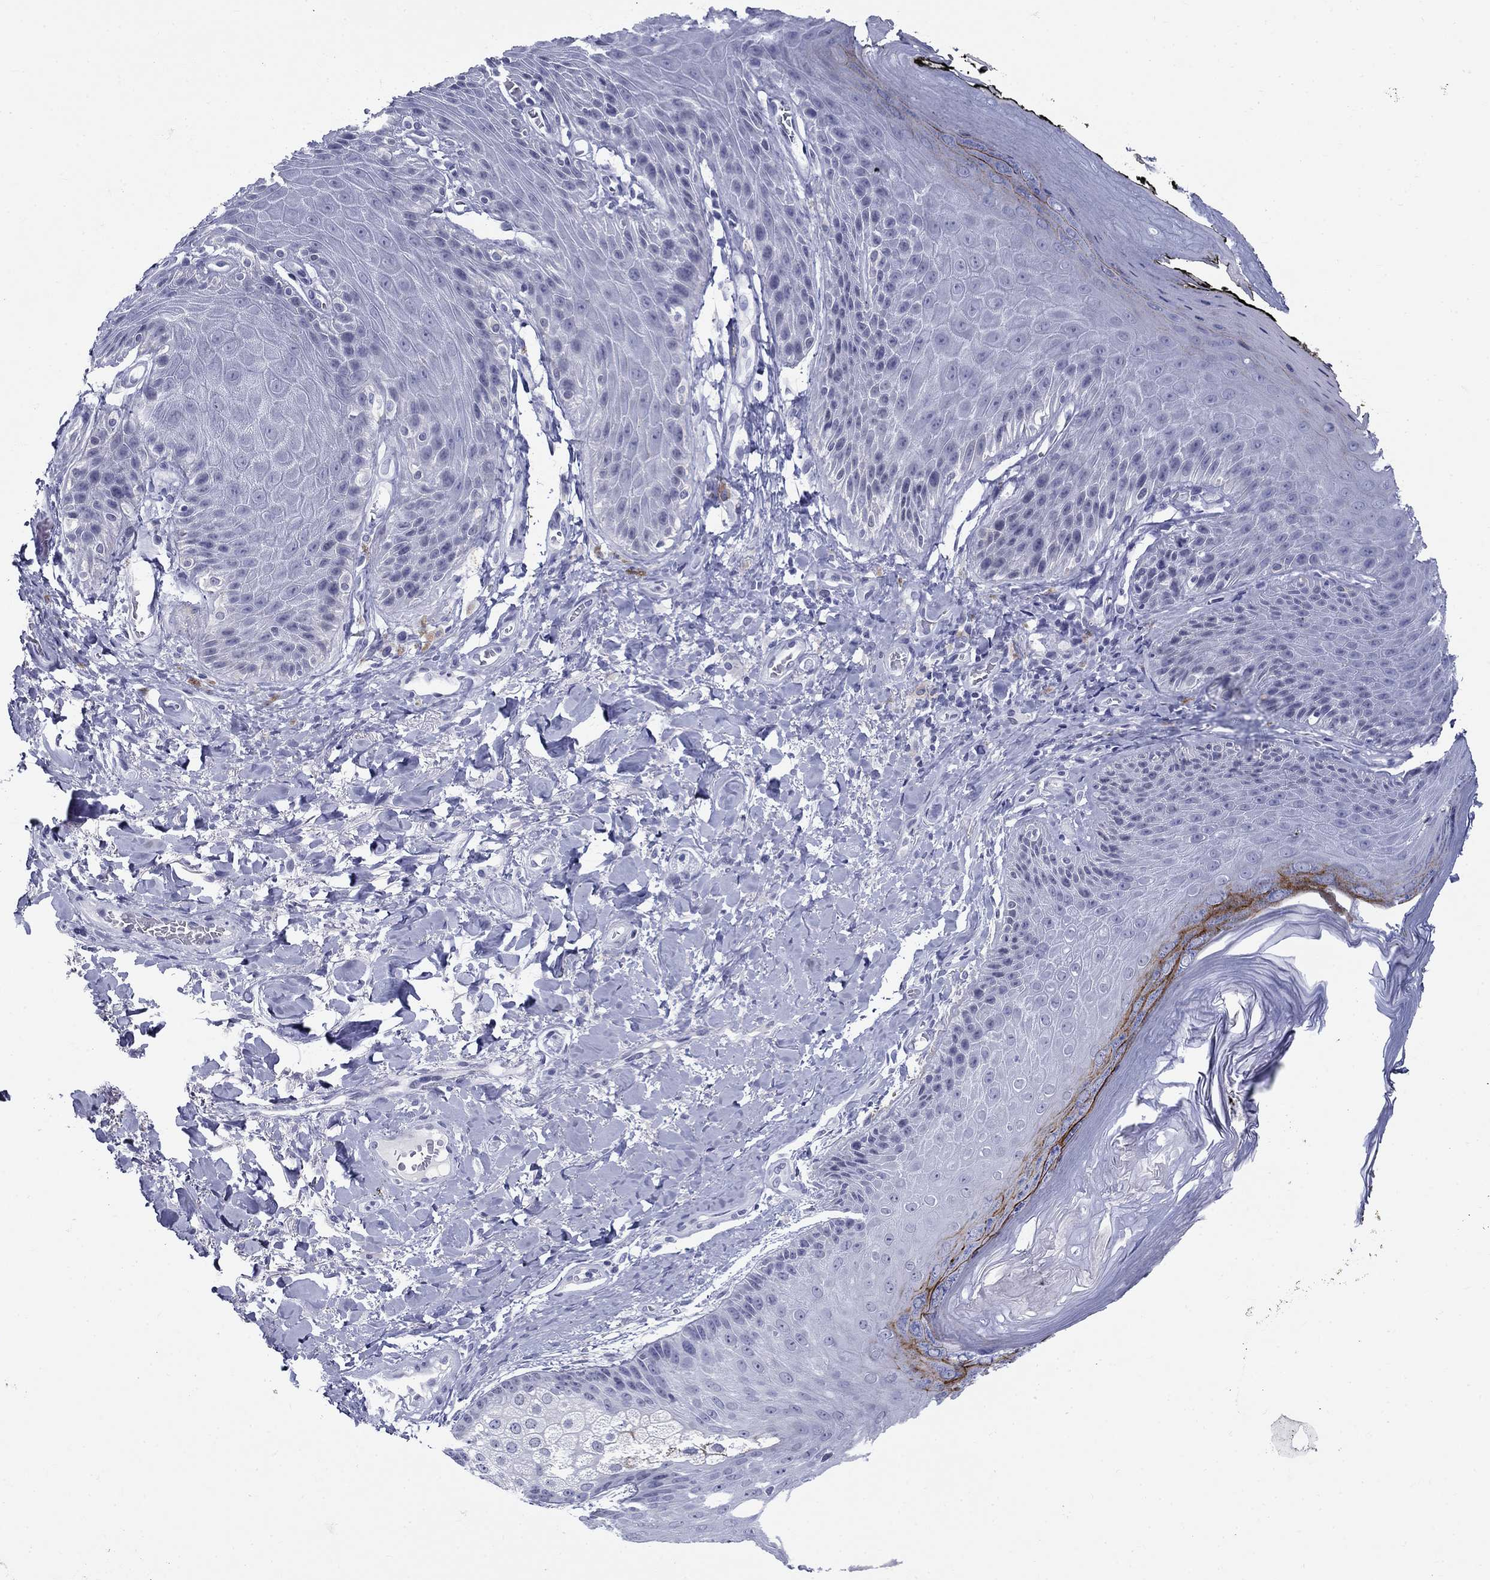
{"staining": {"intensity": "strong", "quantity": "<25%", "location": "cytoplasmic/membranous"}, "tissue": "skin", "cell_type": "Epidermal cells", "image_type": "normal", "snomed": [{"axis": "morphology", "description": "Normal tissue, NOS"}, {"axis": "topography", "description": "Anal"}, {"axis": "topography", "description": "Peripheral nerve tissue"}], "caption": "Immunohistochemistry (IHC) (DAB) staining of normal skin shows strong cytoplasmic/membranous protein staining in about <25% of epidermal cells. (DAB IHC, brown staining for protein, blue staining for nuclei).", "gene": "C4orf19", "patient": {"sex": "male", "age": 53}}